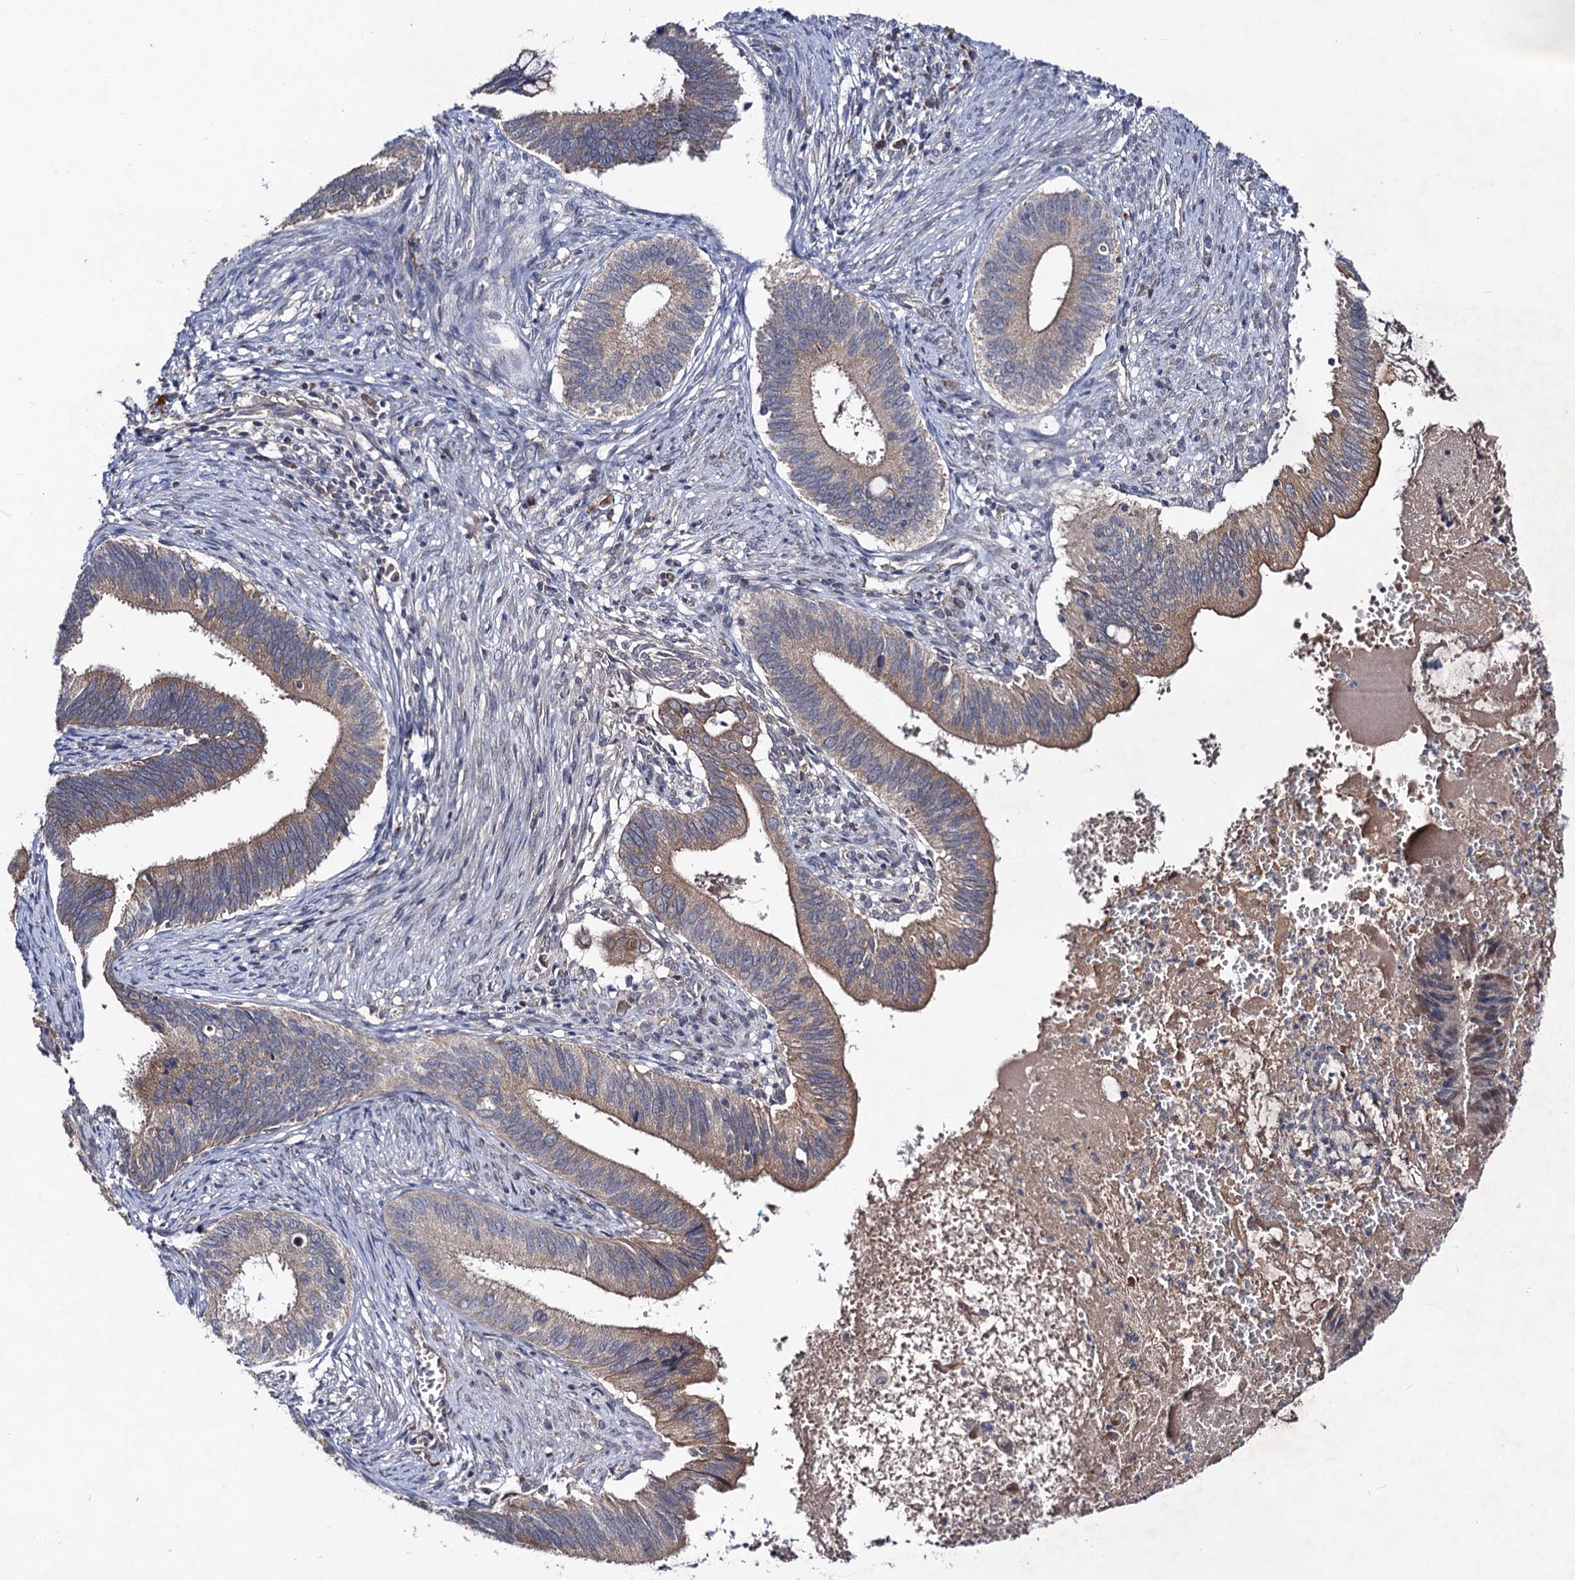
{"staining": {"intensity": "moderate", "quantity": "25%-75%", "location": "cytoplasmic/membranous"}, "tissue": "cervical cancer", "cell_type": "Tumor cells", "image_type": "cancer", "snomed": [{"axis": "morphology", "description": "Adenocarcinoma, NOS"}, {"axis": "topography", "description": "Cervix"}], "caption": "A micrograph of human cervical cancer stained for a protein demonstrates moderate cytoplasmic/membranous brown staining in tumor cells. (brown staining indicates protein expression, while blue staining denotes nuclei).", "gene": "VPS37D", "patient": {"sex": "female", "age": 42}}